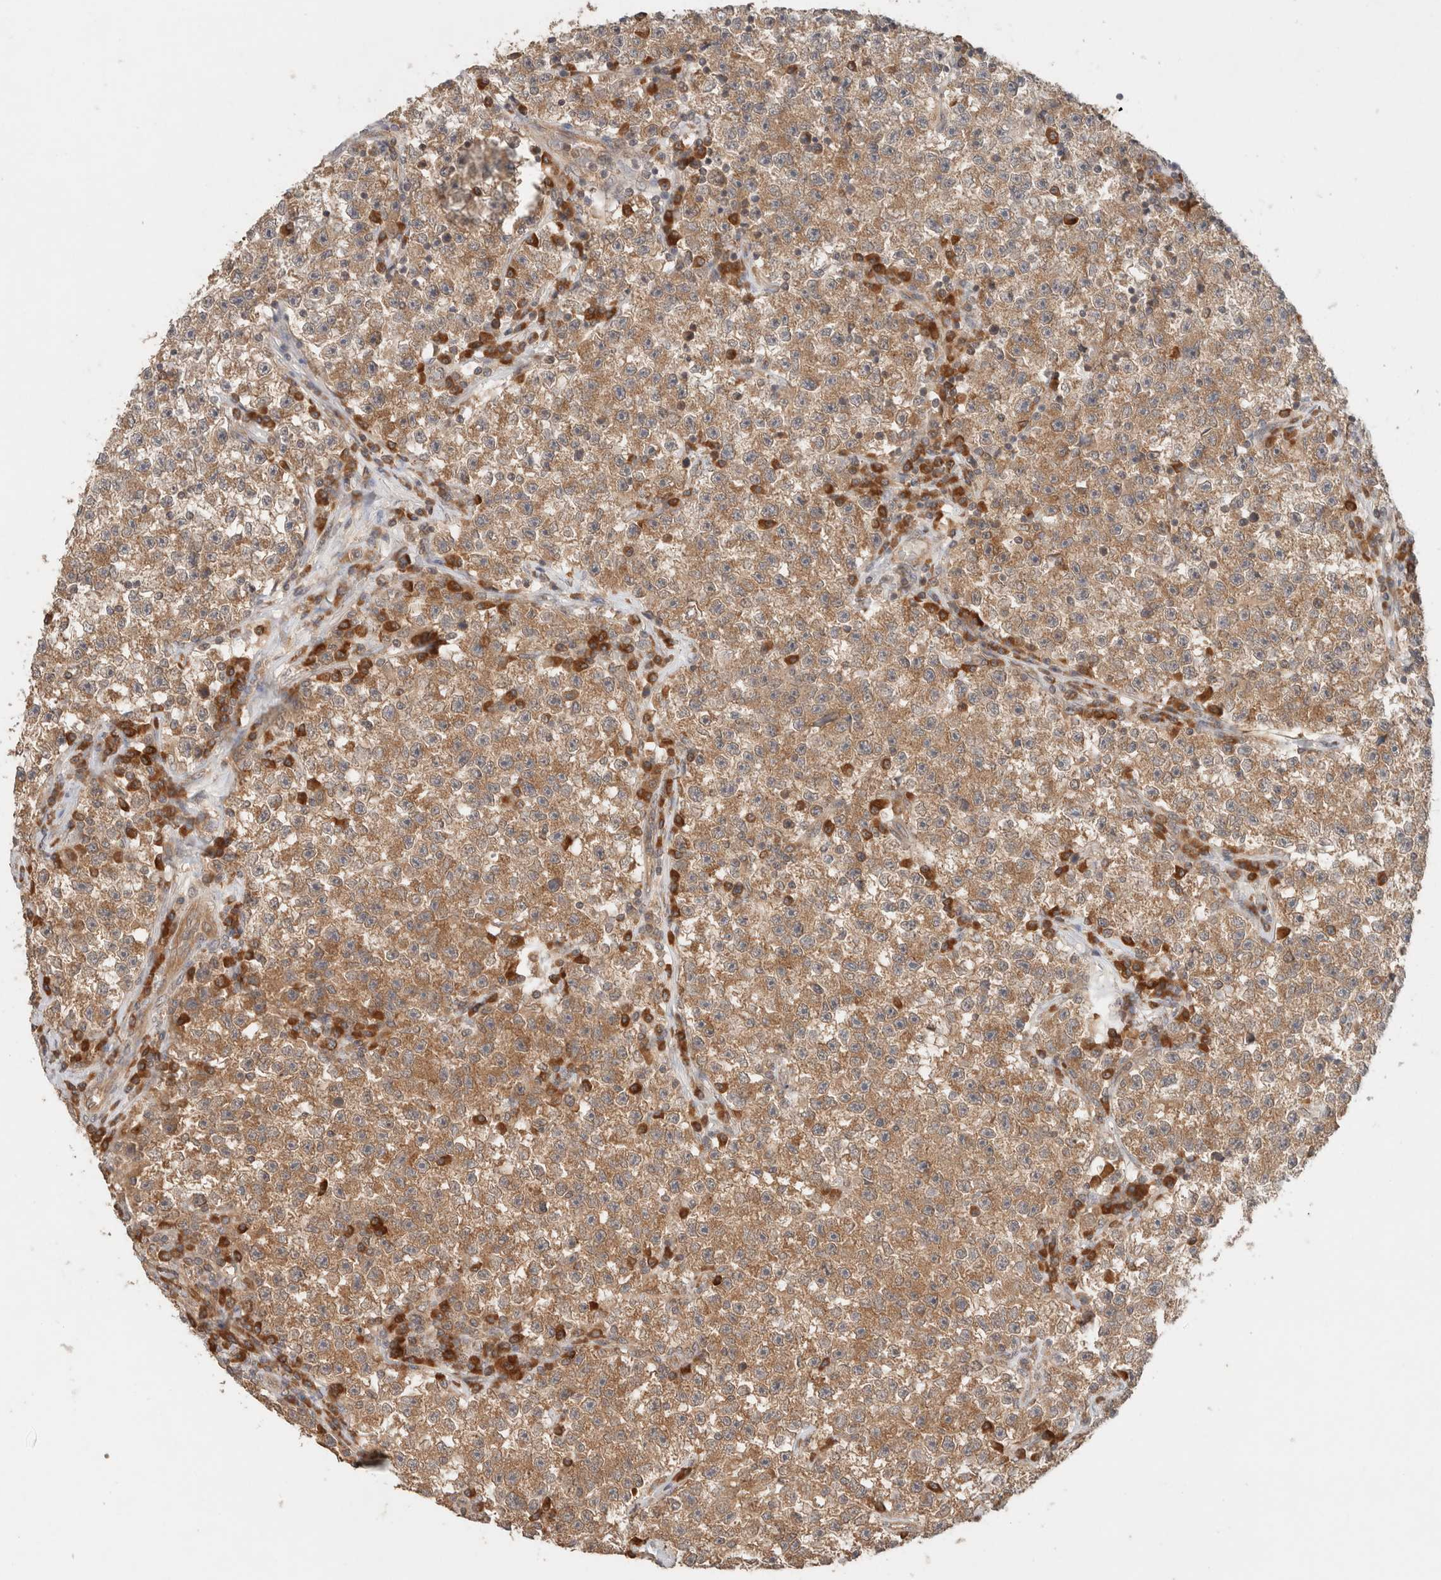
{"staining": {"intensity": "moderate", "quantity": ">75%", "location": "cytoplasmic/membranous"}, "tissue": "testis cancer", "cell_type": "Tumor cells", "image_type": "cancer", "snomed": [{"axis": "morphology", "description": "Seminoma, NOS"}, {"axis": "topography", "description": "Testis"}], "caption": "Immunohistochemical staining of testis cancer reveals medium levels of moderate cytoplasmic/membranous protein staining in about >75% of tumor cells.", "gene": "ARFGEF2", "patient": {"sex": "male", "age": 22}}